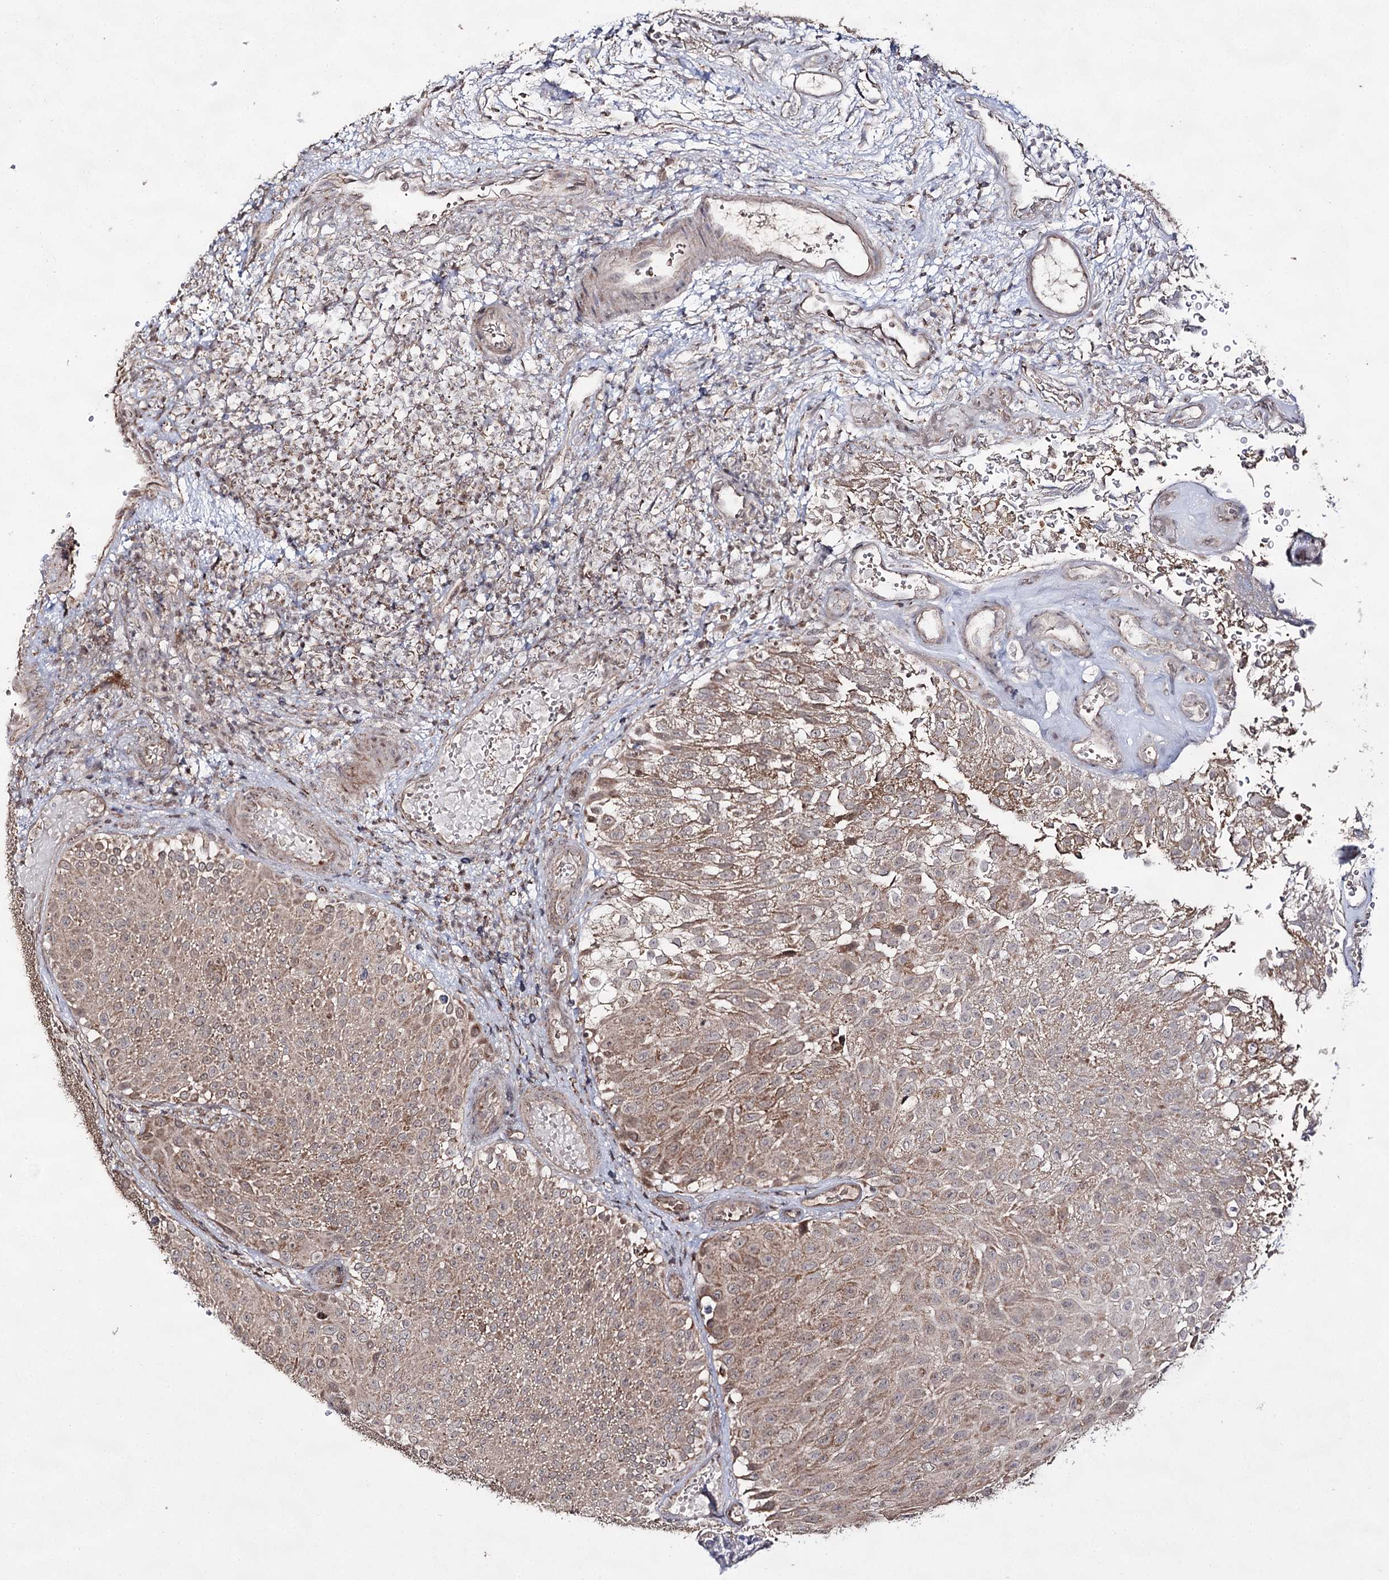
{"staining": {"intensity": "moderate", "quantity": ">75%", "location": "cytoplasmic/membranous"}, "tissue": "urothelial cancer", "cell_type": "Tumor cells", "image_type": "cancer", "snomed": [{"axis": "morphology", "description": "Urothelial carcinoma, Low grade"}, {"axis": "topography", "description": "Urinary bladder"}], "caption": "Human urothelial cancer stained with a protein marker shows moderate staining in tumor cells.", "gene": "ACTR6", "patient": {"sex": "male", "age": 78}}